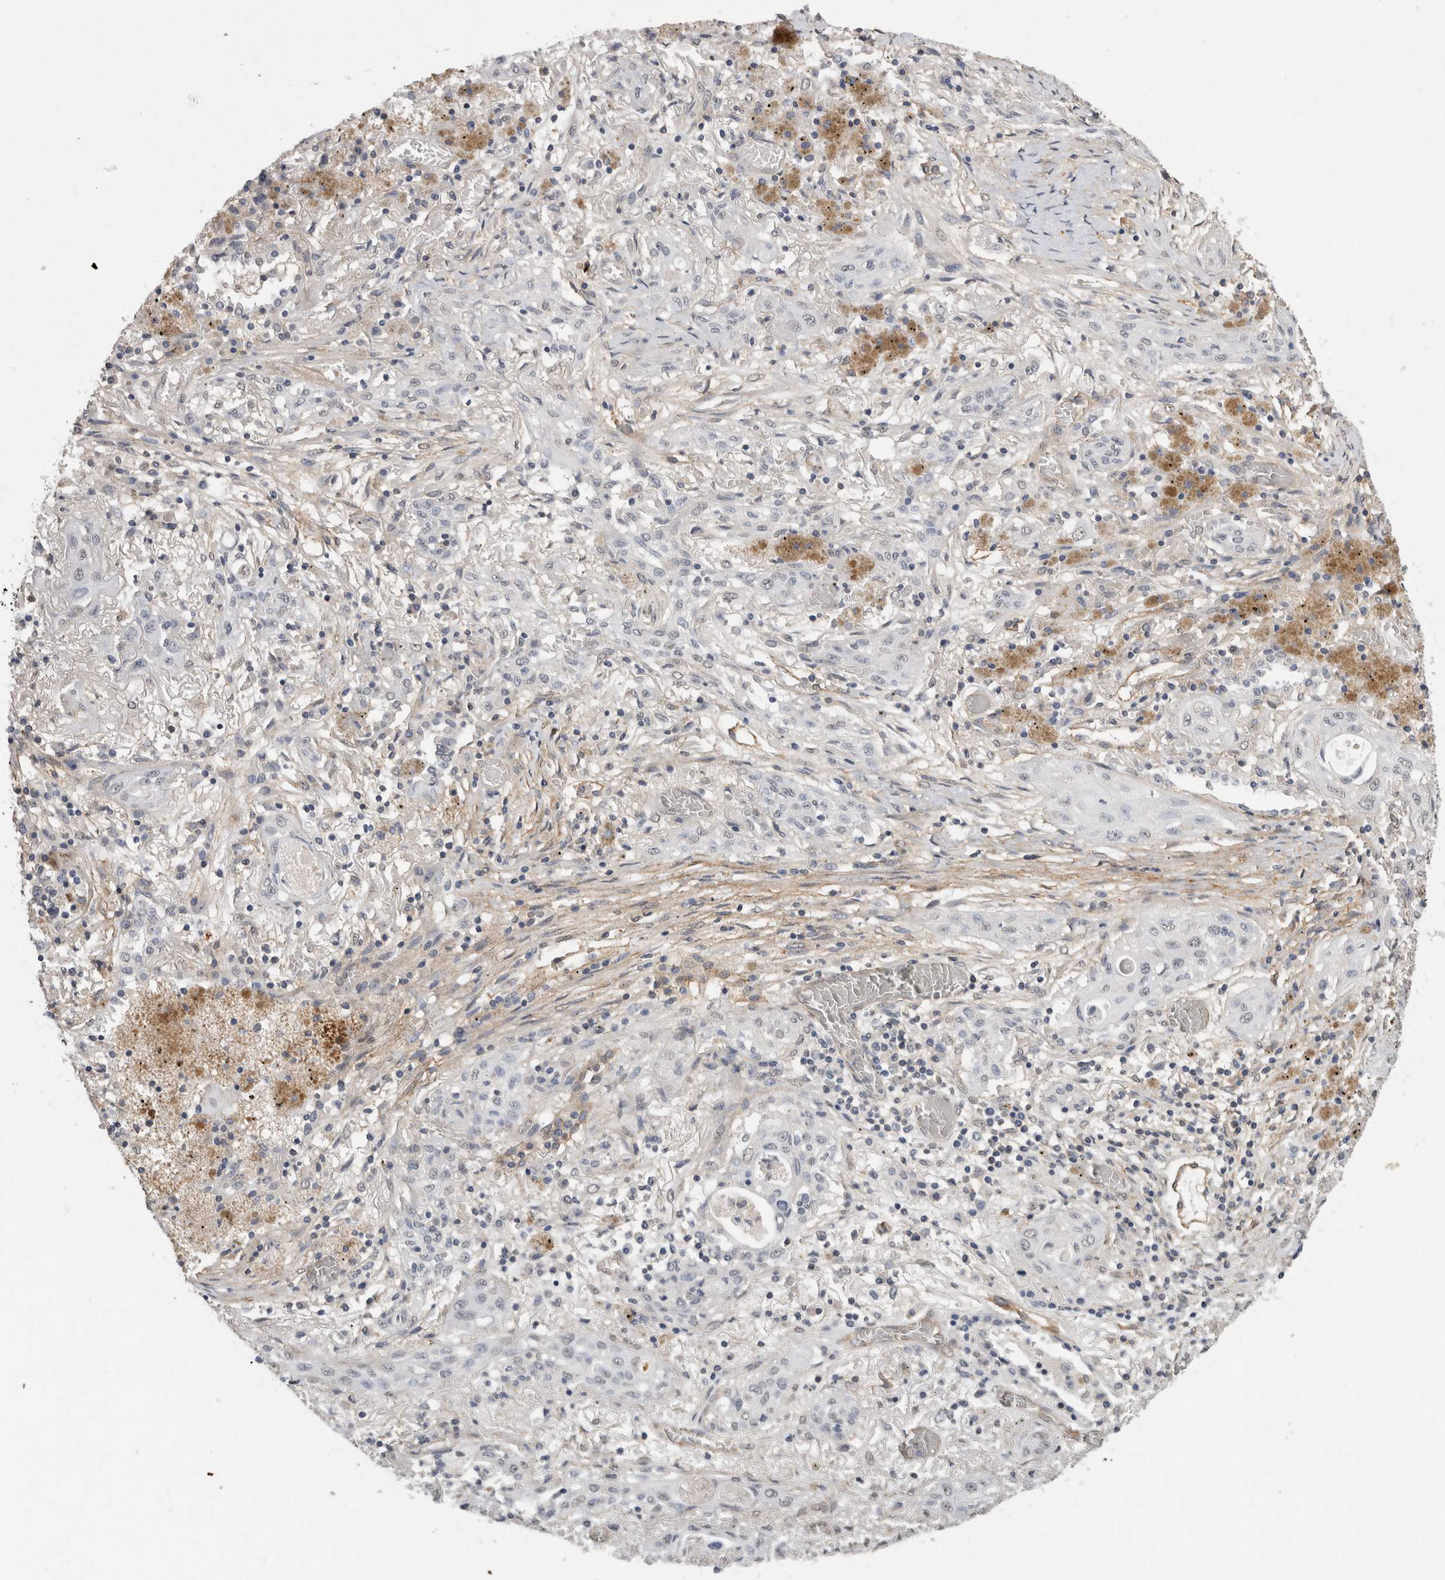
{"staining": {"intensity": "negative", "quantity": "none", "location": "none"}, "tissue": "lung cancer", "cell_type": "Tumor cells", "image_type": "cancer", "snomed": [{"axis": "morphology", "description": "Squamous cell carcinoma, NOS"}, {"axis": "topography", "description": "Lung"}], "caption": "Tumor cells show no significant protein positivity in lung squamous cell carcinoma.", "gene": "RECK", "patient": {"sex": "female", "age": 47}}